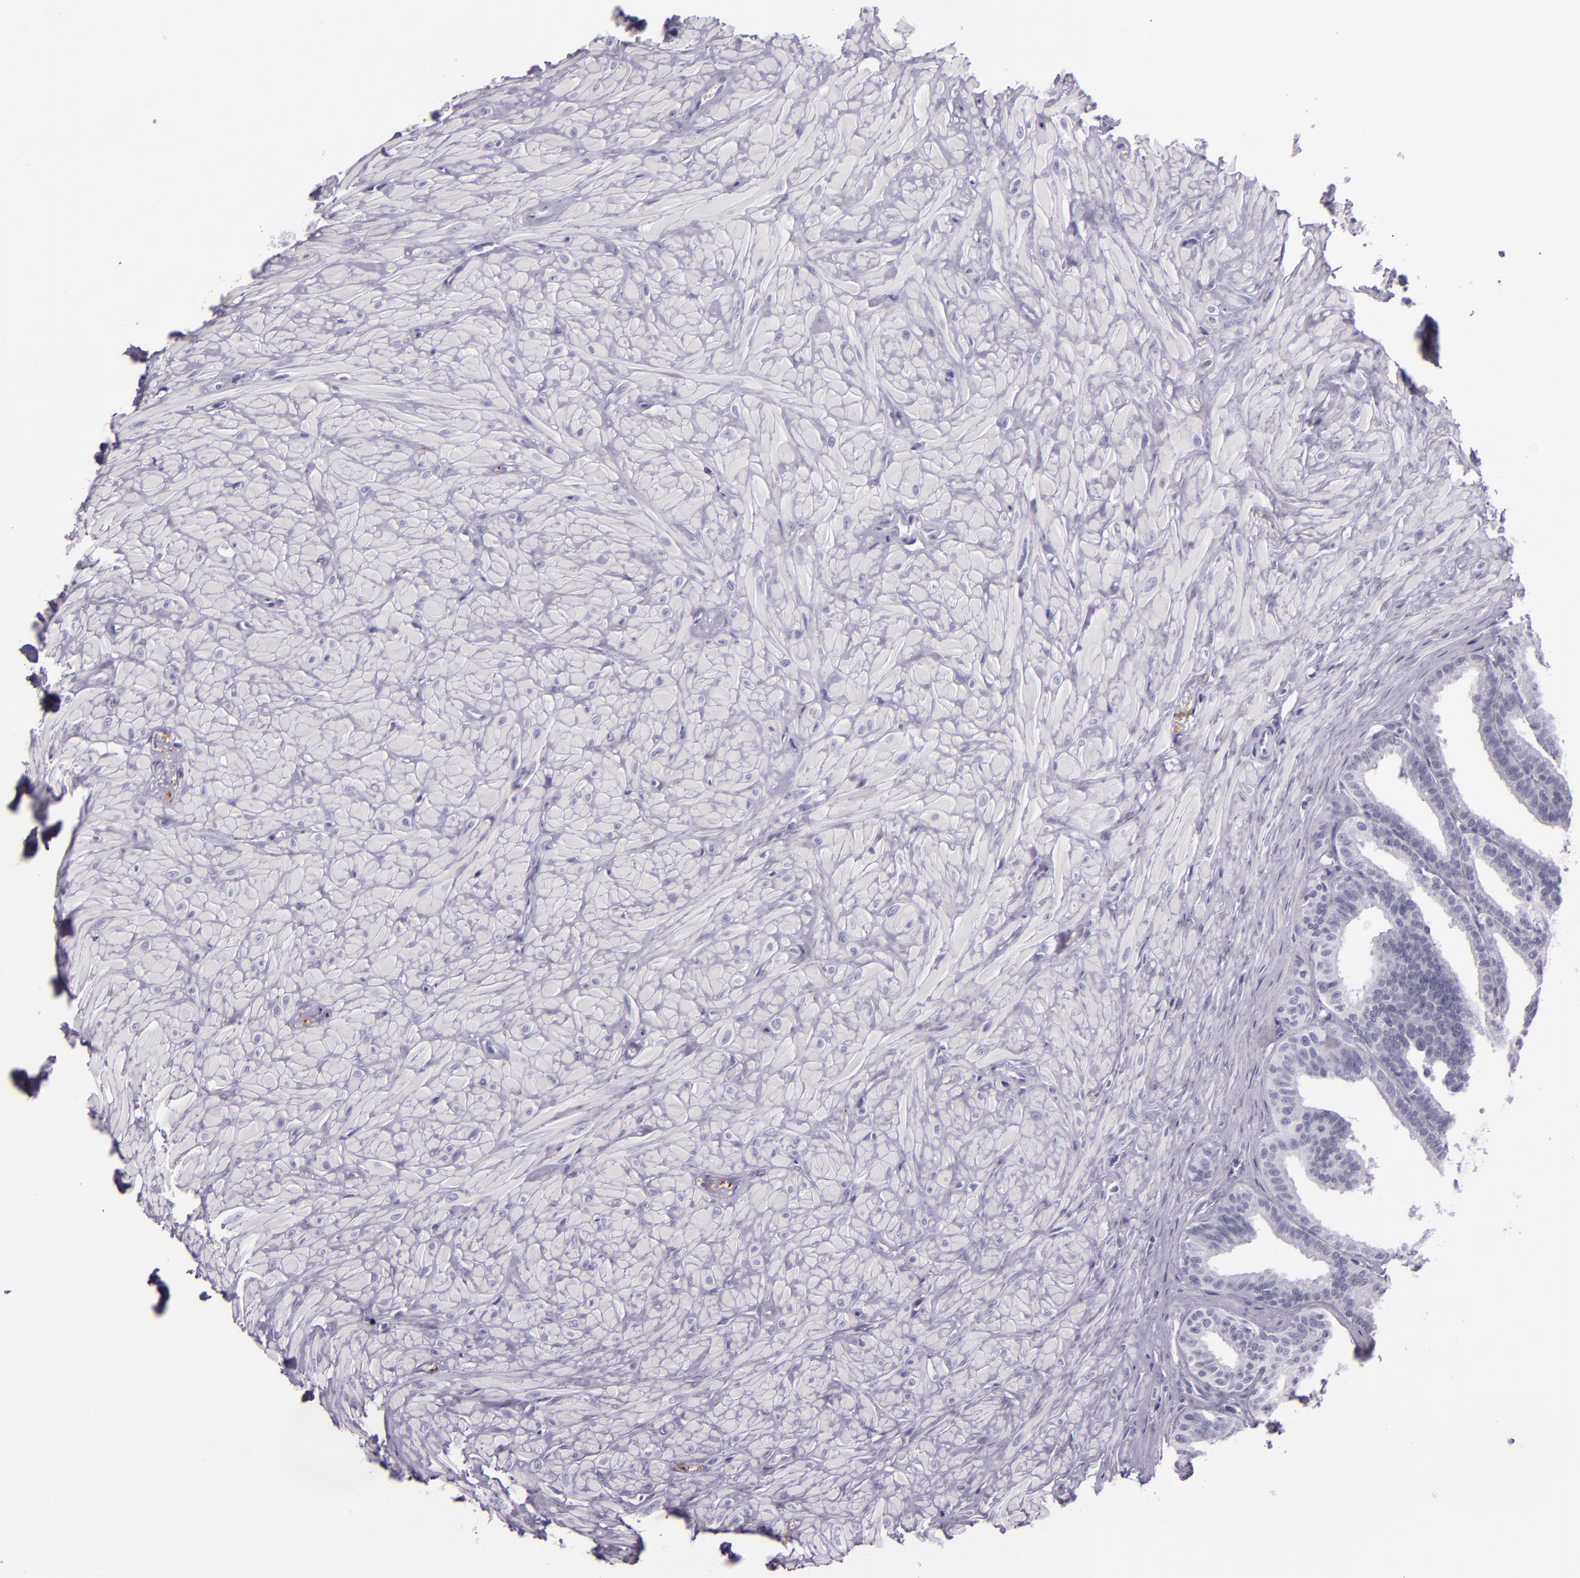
{"staining": {"intensity": "negative", "quantity": "none", "location": "none"}, "tissue": "seminal vesicle", "cell_type": "Glandular cells", "image_type": "normal", "snomed": [{"axis": "morphology", "description": "Normal tissue, NOS"}, {"axis": "topography", "description": "Seminal veicle"}], "caption": "Glandular cells are negative for brown protein staining in normal seminal vesicle. (DAB immunohistochemistry visualized using brightfield microscopy, high magnification).", "gene": "INA", "patient": {"sex": "male", "age": 26}}